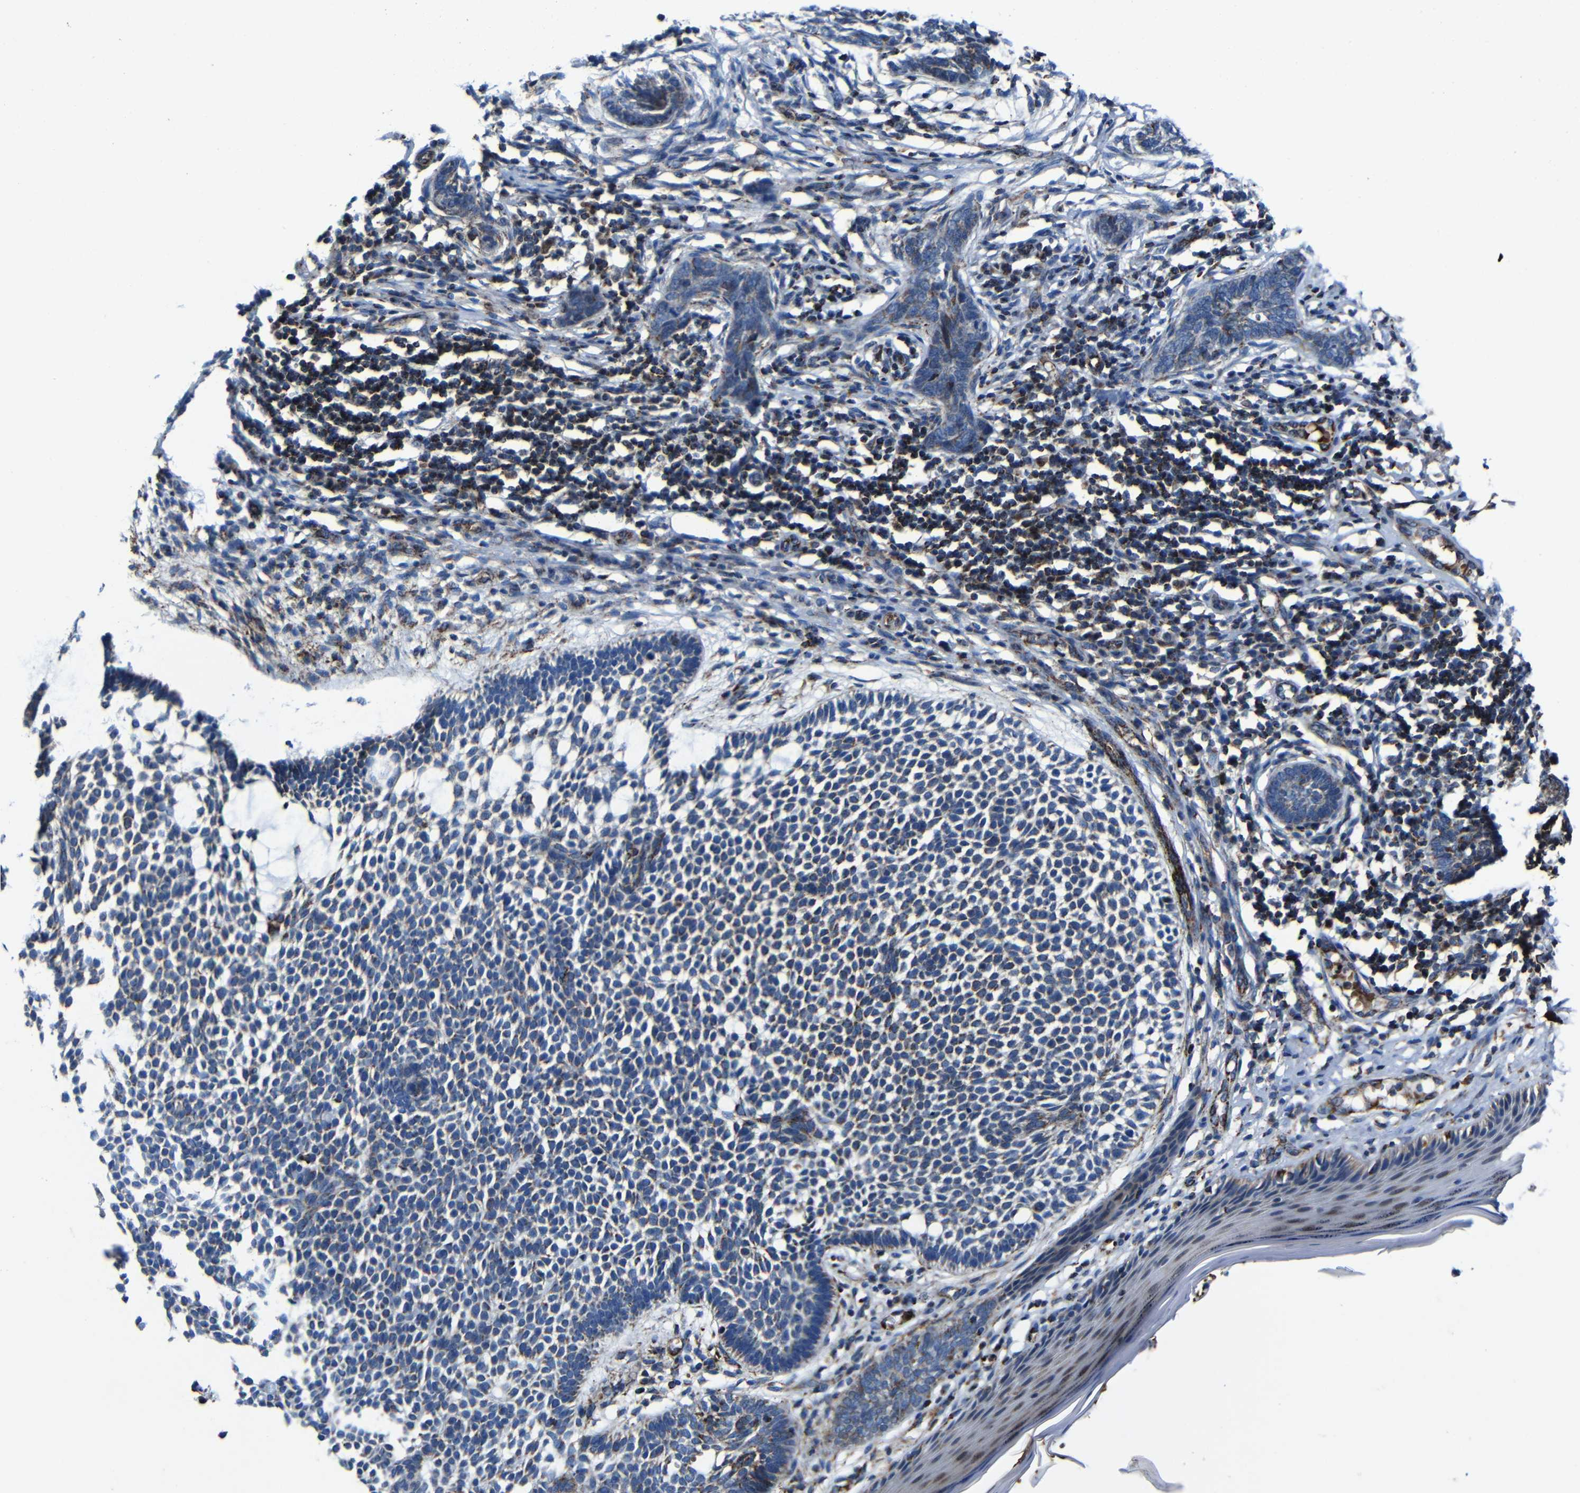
{"staining": {"intensity": "weak", "quantity": "25%-75%", "location": "cytoplasmic/membranous"}, "tissue": "skin cancer", "cell_type": "Tumor cells", "image_type": "cancer", "snomed": [{"axis": "morphology", "description": "Basal cell carcinoma"}, {"axis": "topography", "description": "Skin"}], "caption": "Protein staining of basal cell carcinoma (skin) tissue shows weak cytoplasmic/membranous positivity in about 25%-75% of tumor cells.", "gene": "CA5B", "patient": {"sex": "male", "age": 87}}